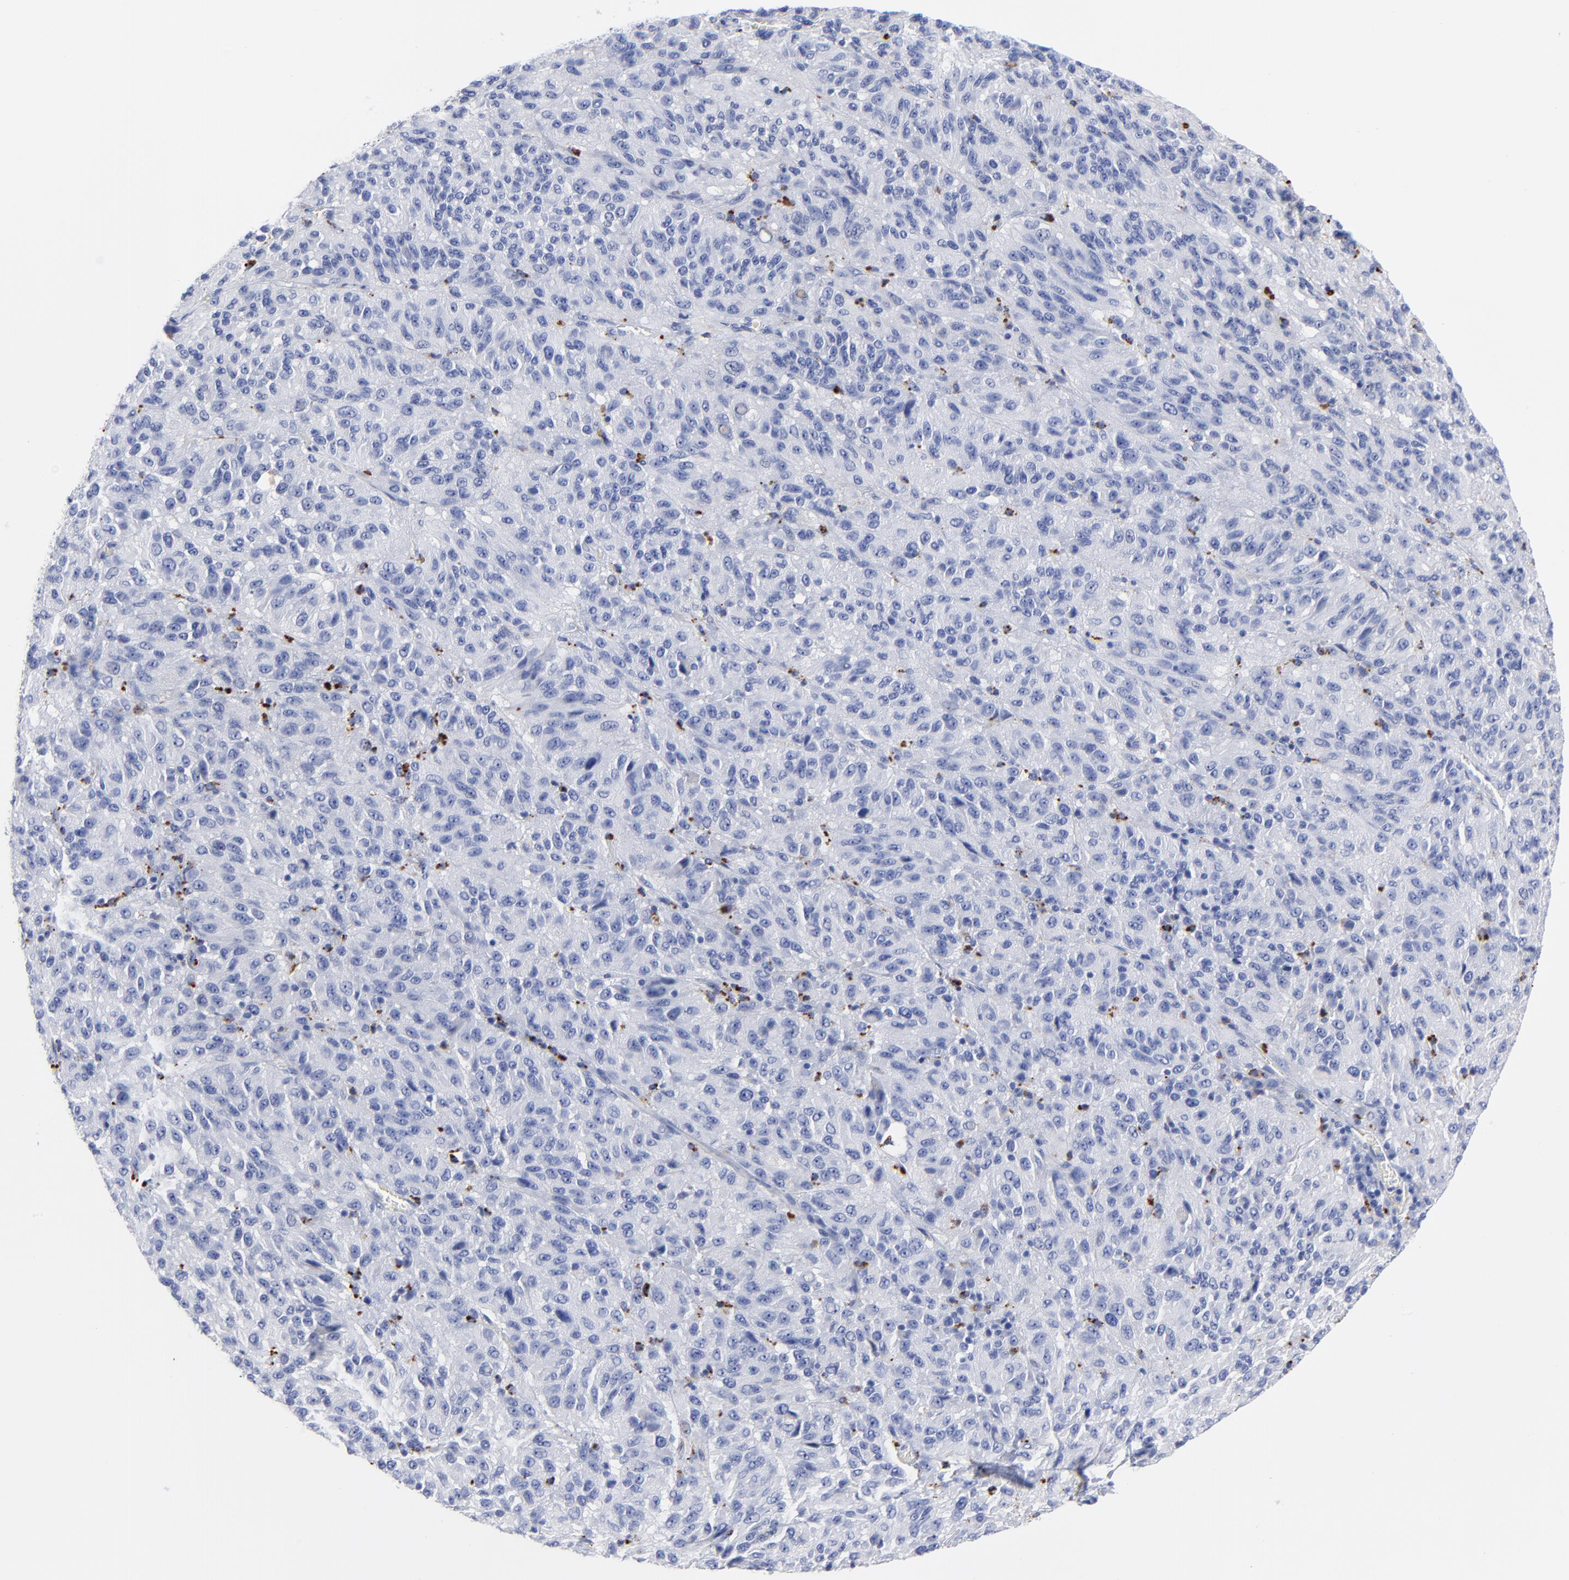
{"staining": {"intensity": "moderate", "quantity": "<25%", "location": "cytoplasmic/membranous"}, "tissue": "melanoma", "cell_type": "Tumor cells", "image_type": "cancer", "snomed": [{"axis": "morphology", "description": "Malignant melanoma, Metastatic site"}, {"axis": "topography", "description": "Lung"}], "caption": "Moderate cytoplasmic/membranous positivity is identified in approximately <25% of tumor cells in melanoma.", "gene": "CPVL", "patient": {"sex": "male", "age": 64}}